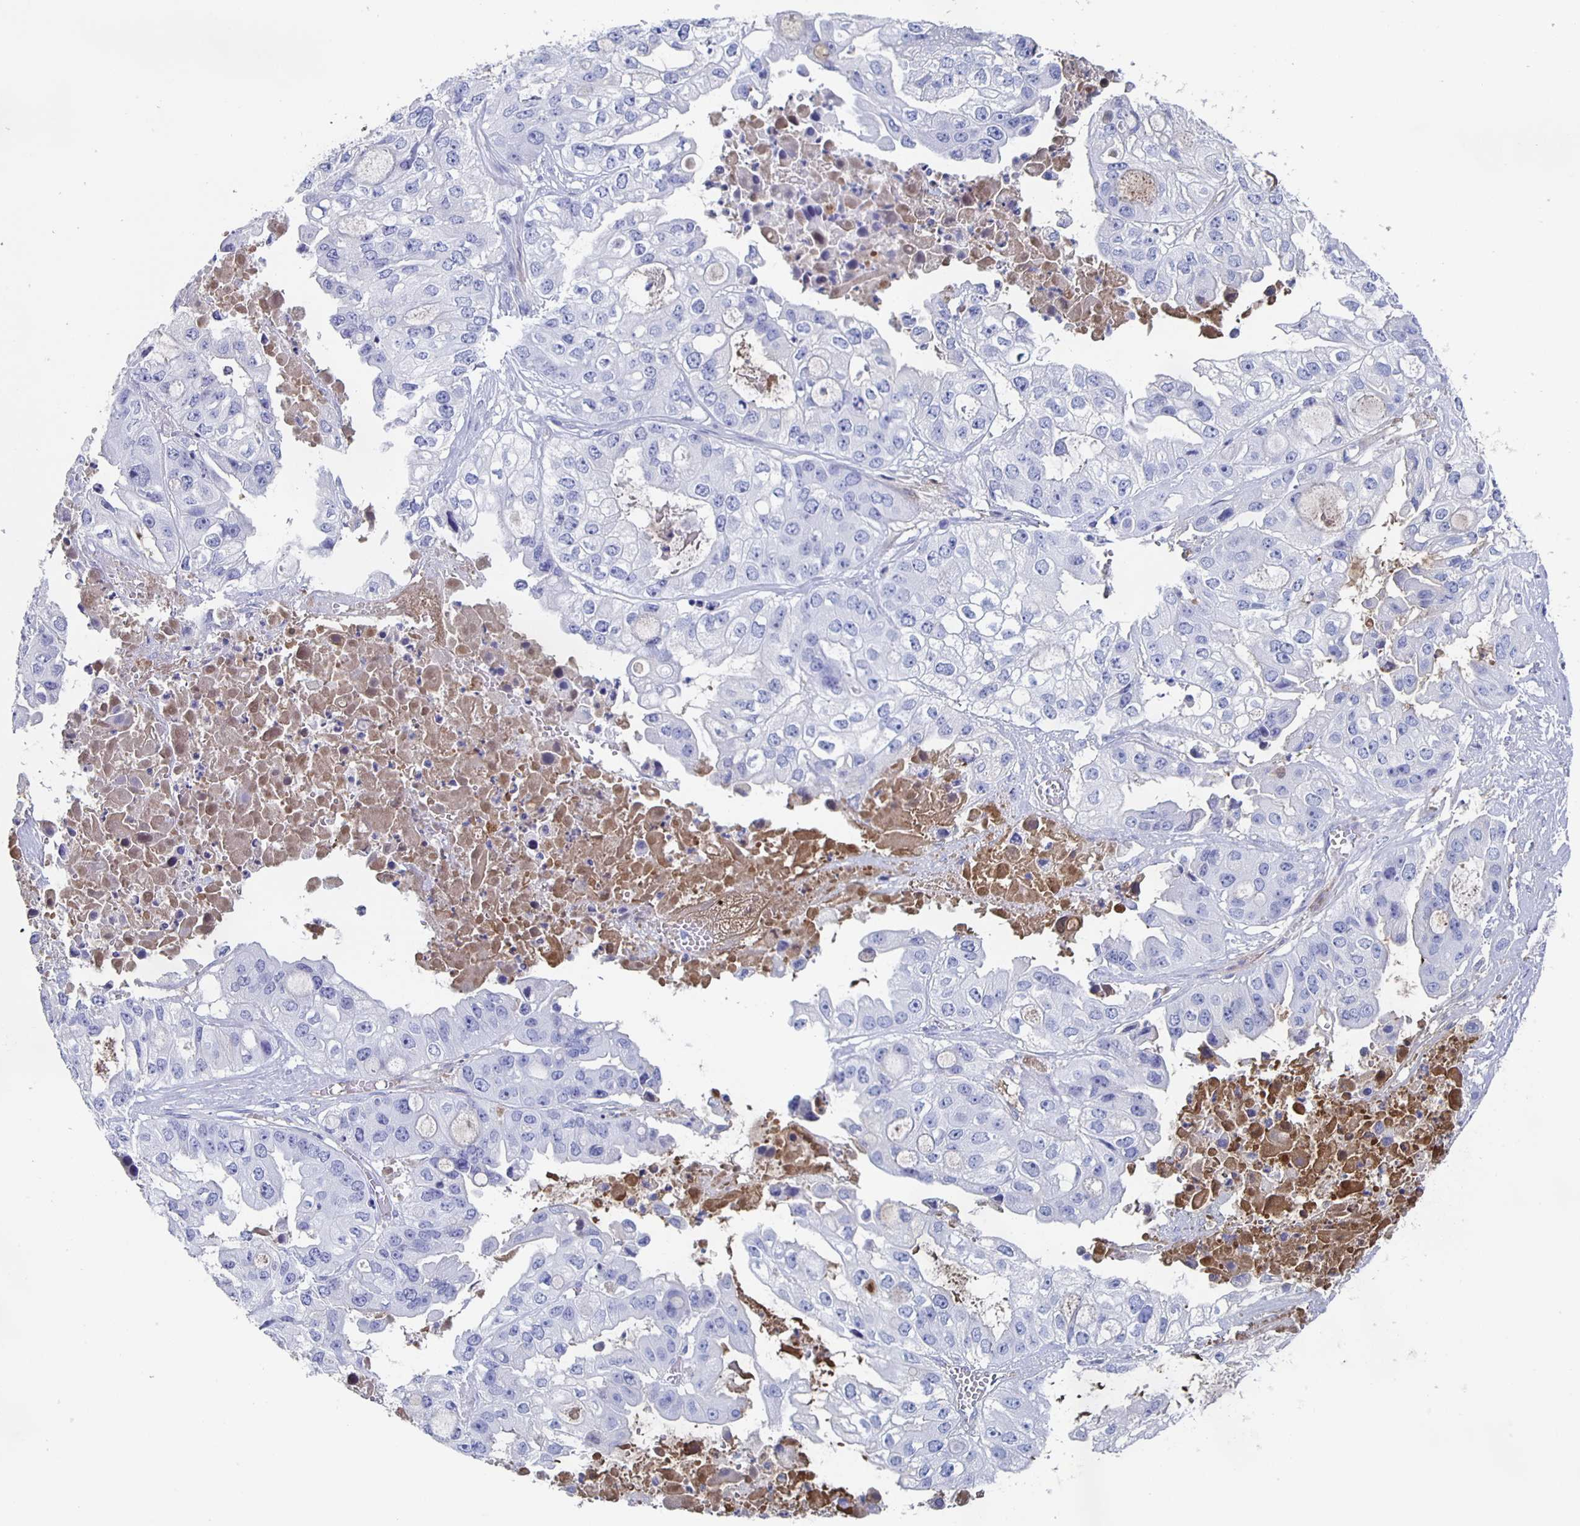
{"staining": {"intensity": "negative", "quantity": "none", "location": "none"}, "tissue": "ovarian cancer", "cell_type": "Tumor cells", "image_type": "cancer", "snomed": [{"axis": "morphology", "description": "Cystadenocarcinoma, serous, NOS"}, {"axis": "topography", "description": "Ovary"}], "caption": "This is a histopathology image of immunohistochemistry (IHC) staining of serous cystadenocarcinoma (ovarian), which shows no positivity in tumor cells.", "gene": "FGA", "patient": {"sex": "female", "age": 56}}